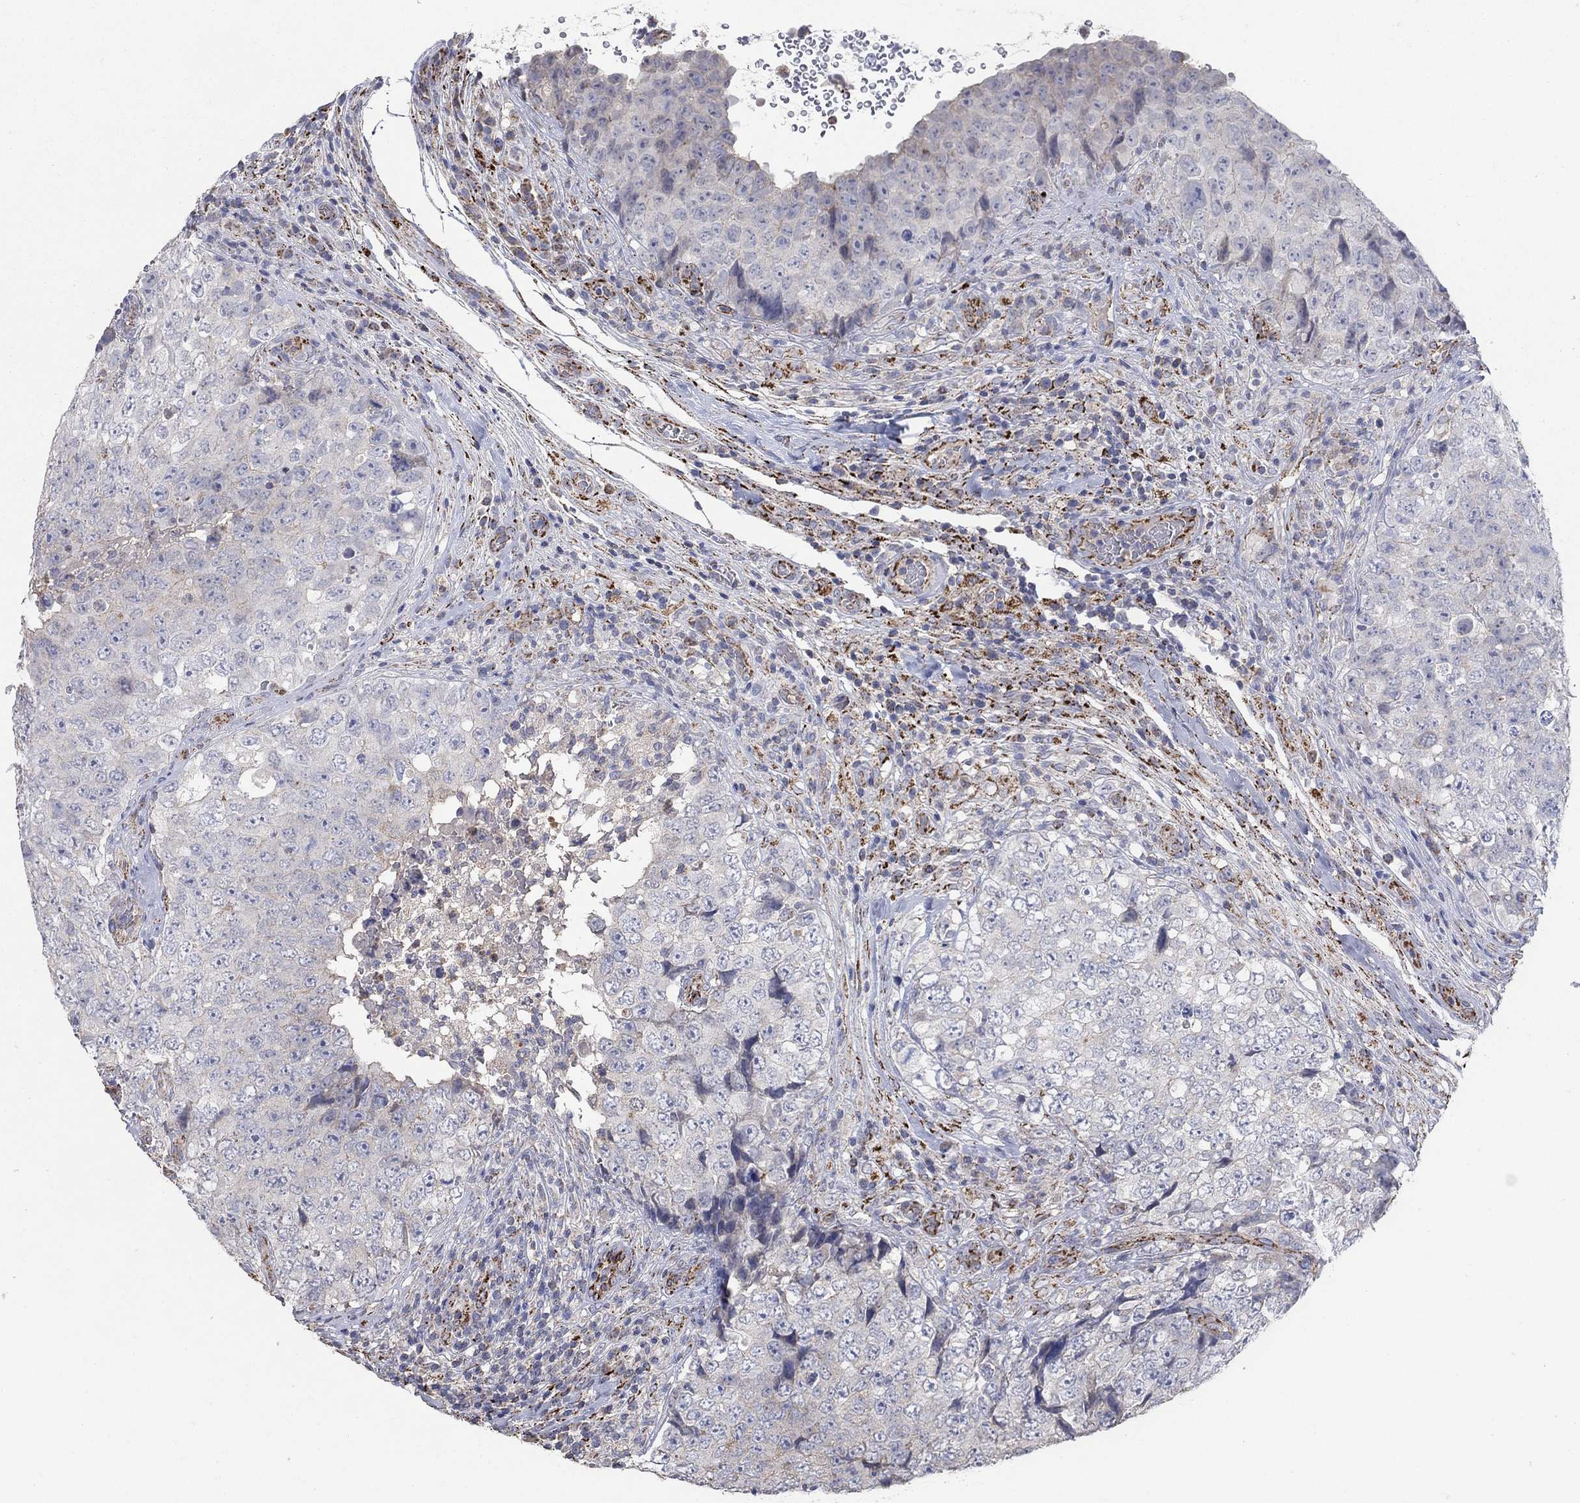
{"staining": {"intensity": "negative", "quantity": "none", "location": "none"}, "tissue": "testis cancer", "cell_type": "Tumor cells", "image_type": "cancer", "snomed": [{"axis": "morphology", "description": "Seminoma, NOS"}, {"axis": "topography", "description": "Testis"}], "caption": "This is an immunohistochemistry (IHC) photomicrograph of human testis seminoma. There is no staining in tumor cells.", "gene": "PNPLA2", "patient": {"sex": "male", "age": 34}}